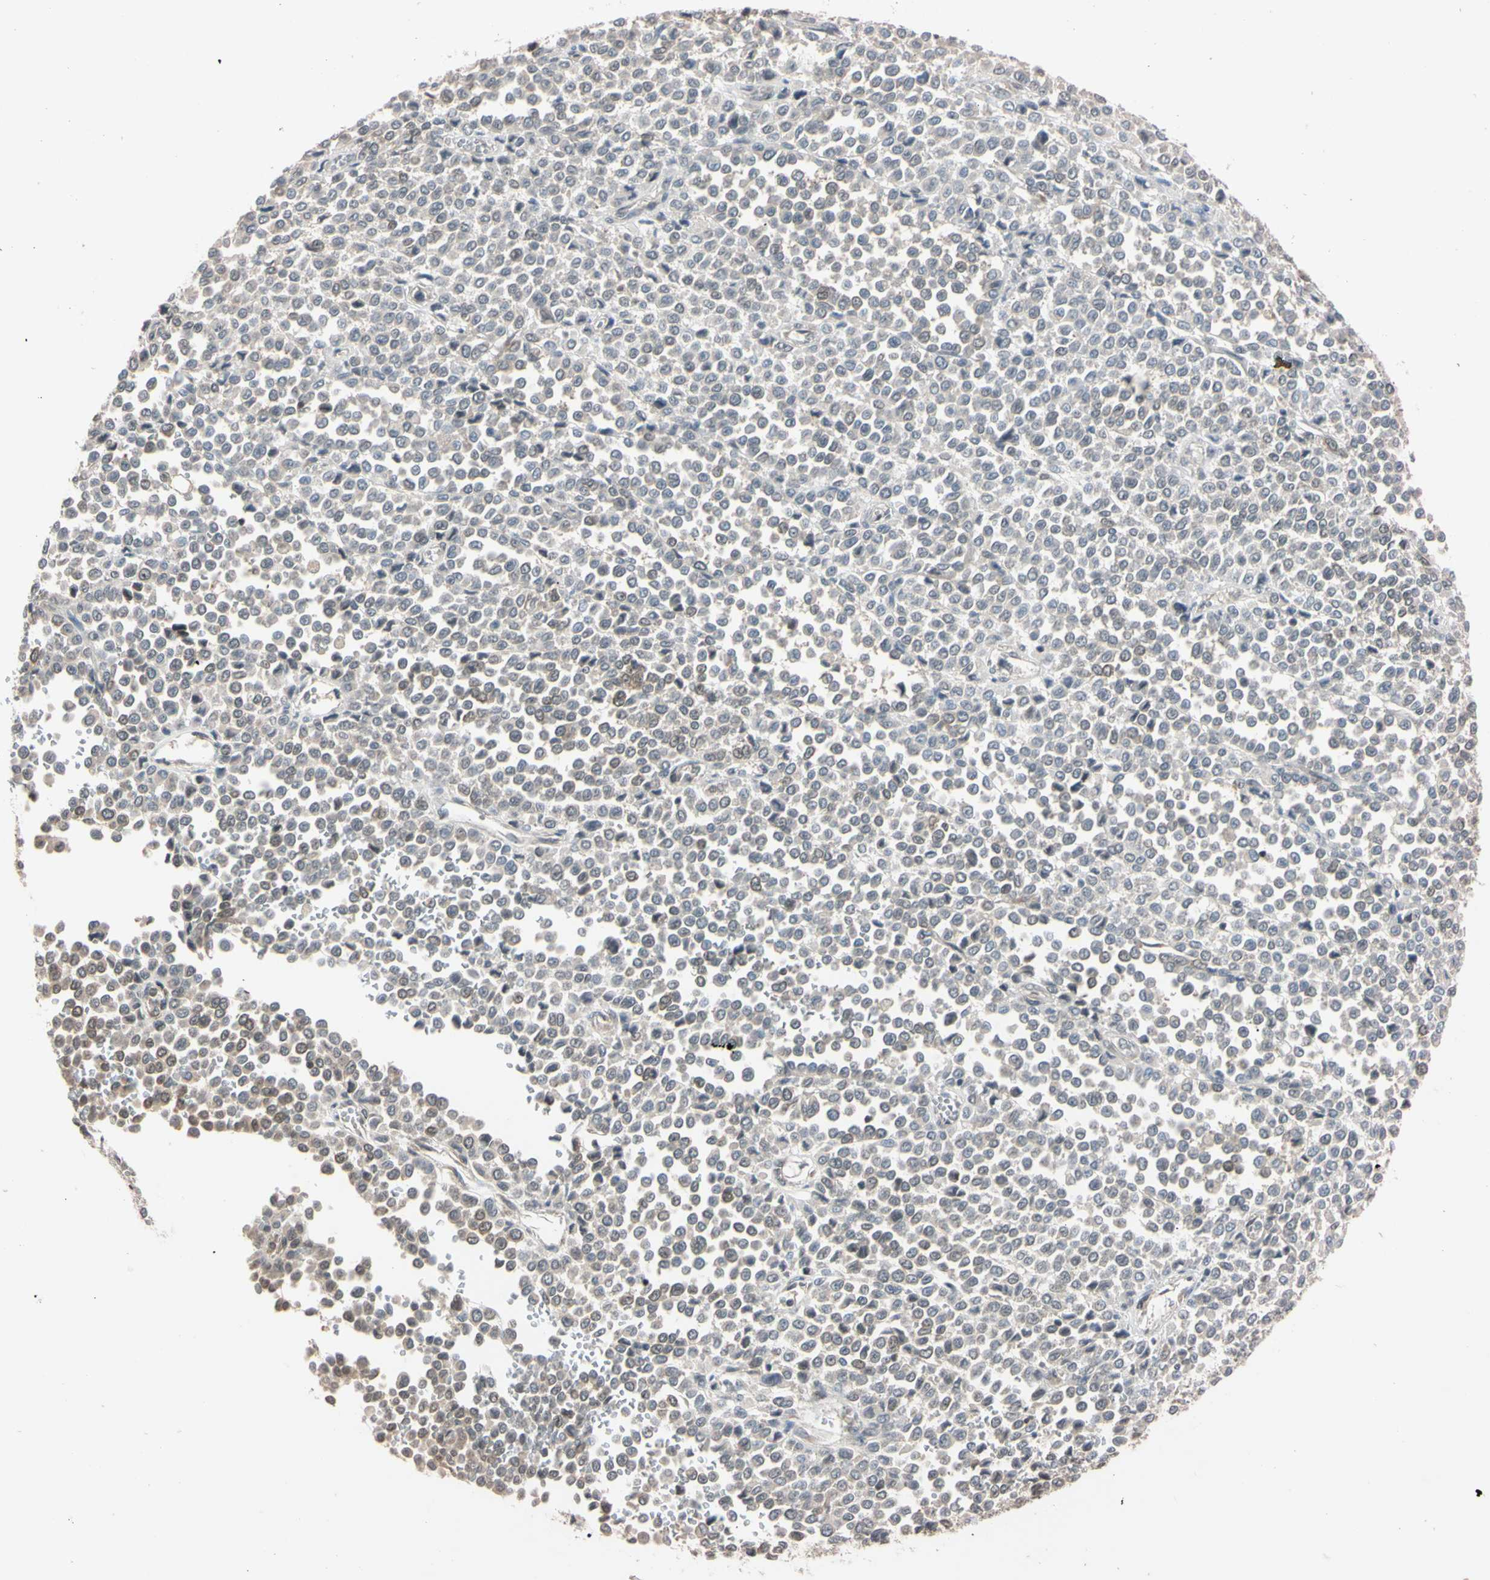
{"staining": {"intensity": "negative", "quantity": "none", "location": "none"}, "tissue": "melanoma", "cell_type": "Tumor cells", "image_type": "cancer", "snomed": [{"axis": "morphology", "description": "Malignant melanoma, Metastatic site"}, {"axis": "topography", "description": "Pancreas"}], "caption": "A photomicrograph of human malignant melanoma (metastatic site) is negative for staining in tumor cells. Nuclei are stained in blue.", "gene": "UBE2I", "patient": {"sex": "female", "age": 30}}